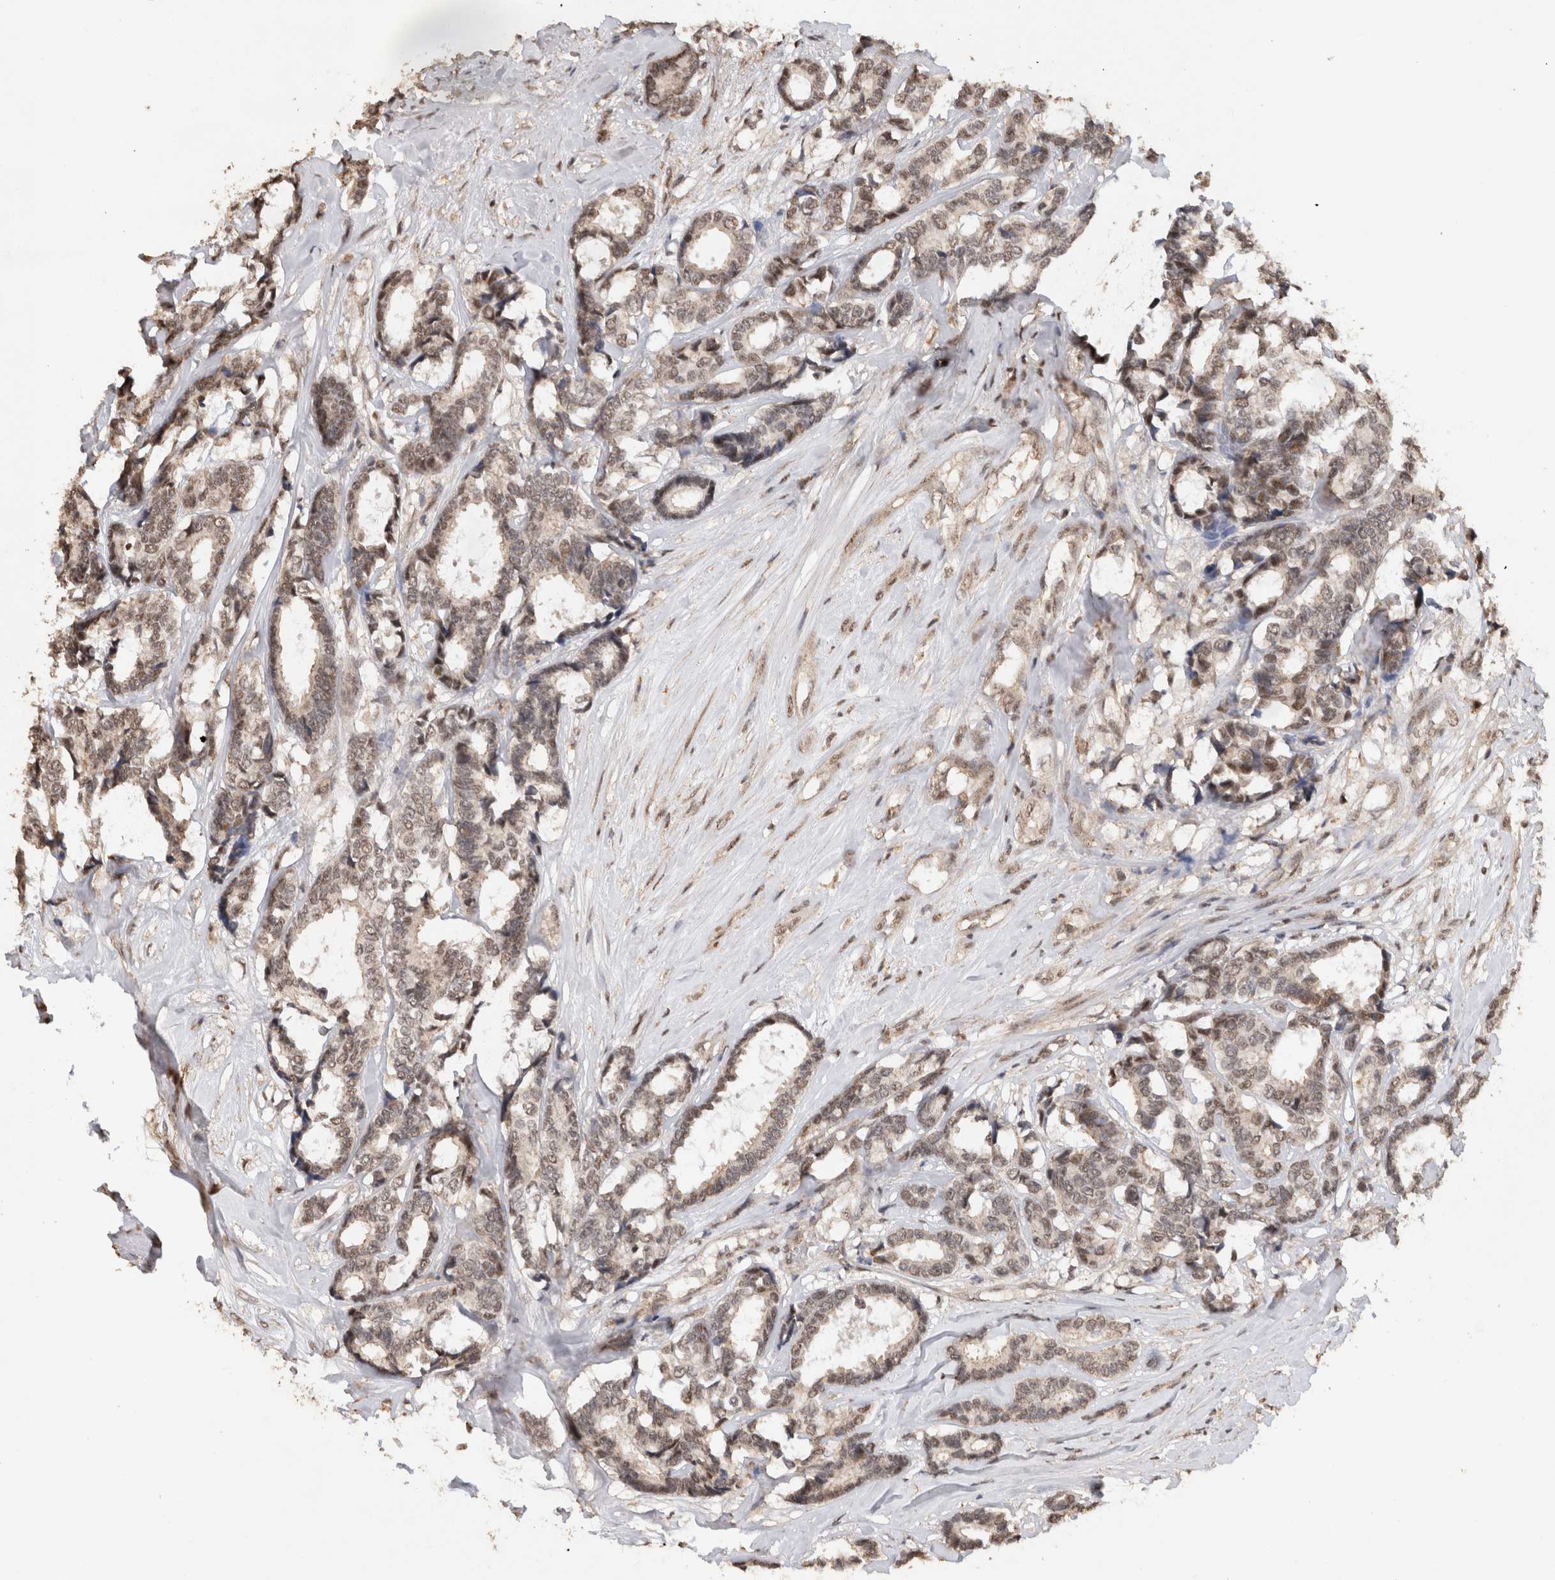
{"staining": {"intensity": "weak", "quantity": ">75%", "location": "cytoplasmic/membranous,nuclear"}, "tissue": "breast cancer", "cell_type": "Tumor cells", "image_type": "cancer", "snomed": [{"axis": "morphology", "description": "Duct carcinoma"}, {"axis": "topography", "description": "Breast"}], "caption": "Weak cytoplasmic/membranous and nuclear protein expression is appreciated in approximately >75% of tumor cells in breast cancer. (Brightfield microscopy of DAB IHC at high magnification).", "gene": "KEAP1", "patient": {"sex": "female", "age": 87}}